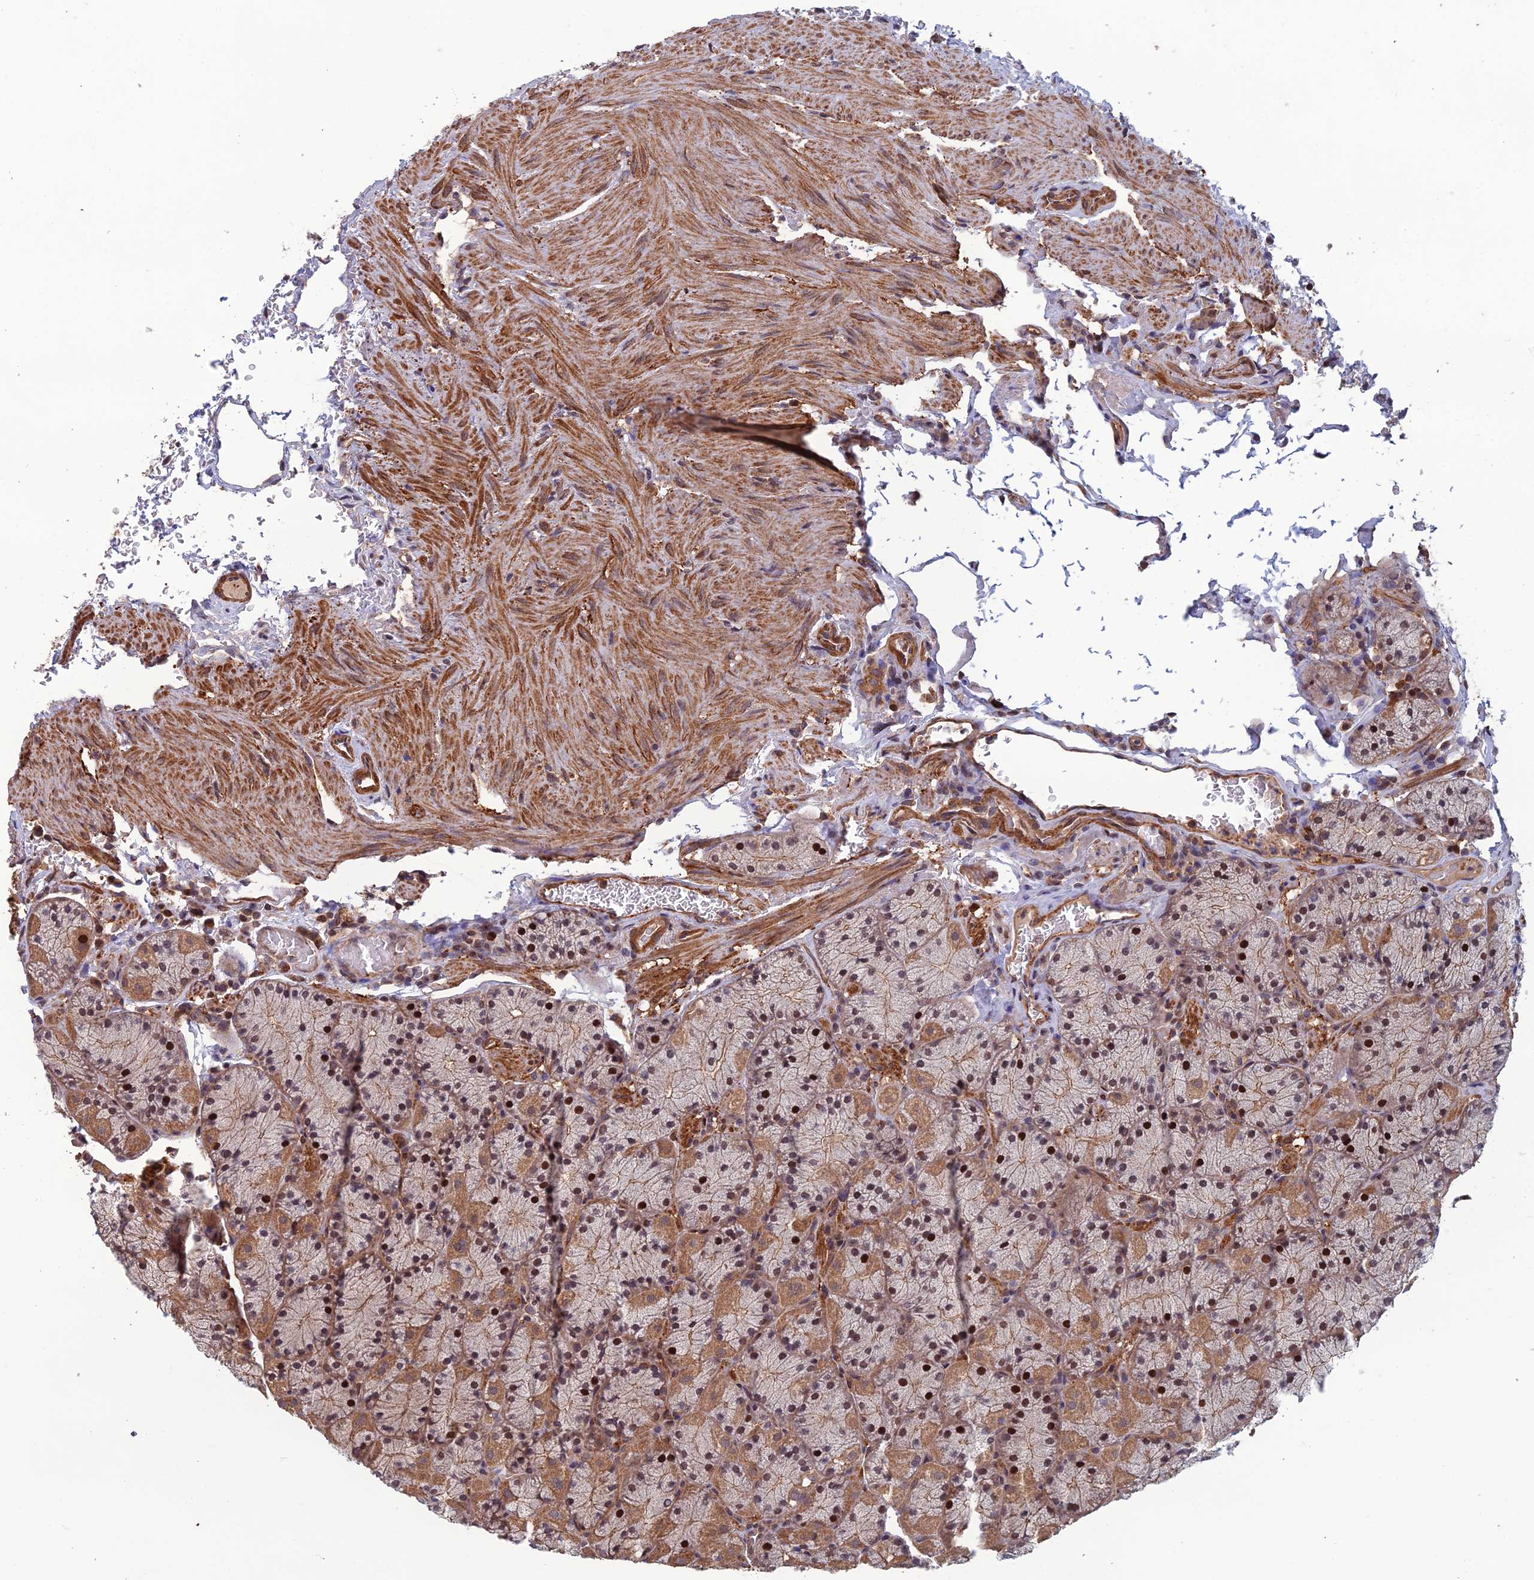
{"staining": {"intensity": "moderate", "quantity": ">75%", "location": "cytoplasmic/membranous,nuclear"}, "tissue": "stomach", "cell_type": "Glandular cells", "image_type": "normal", "snomed": [{"axis": "morphology", "description": "Normal tissue, NOS"}, {"axis": "topography", "description": "Stomach, upper"}, {"axis": "topography", "description": "Stomach, lower"}], "caption": "Immunohistochemistry (IHC) (DAB) staining of normal human stomach displays moderate cytoplasmic/membranous,nuclear protein positivity in approximately >75% of glandular cells. The protein is shown in brown color, while the nuclei are stained blue.", "gene": "CCDC183", "patient": {"sex": "male", "age": 80}}